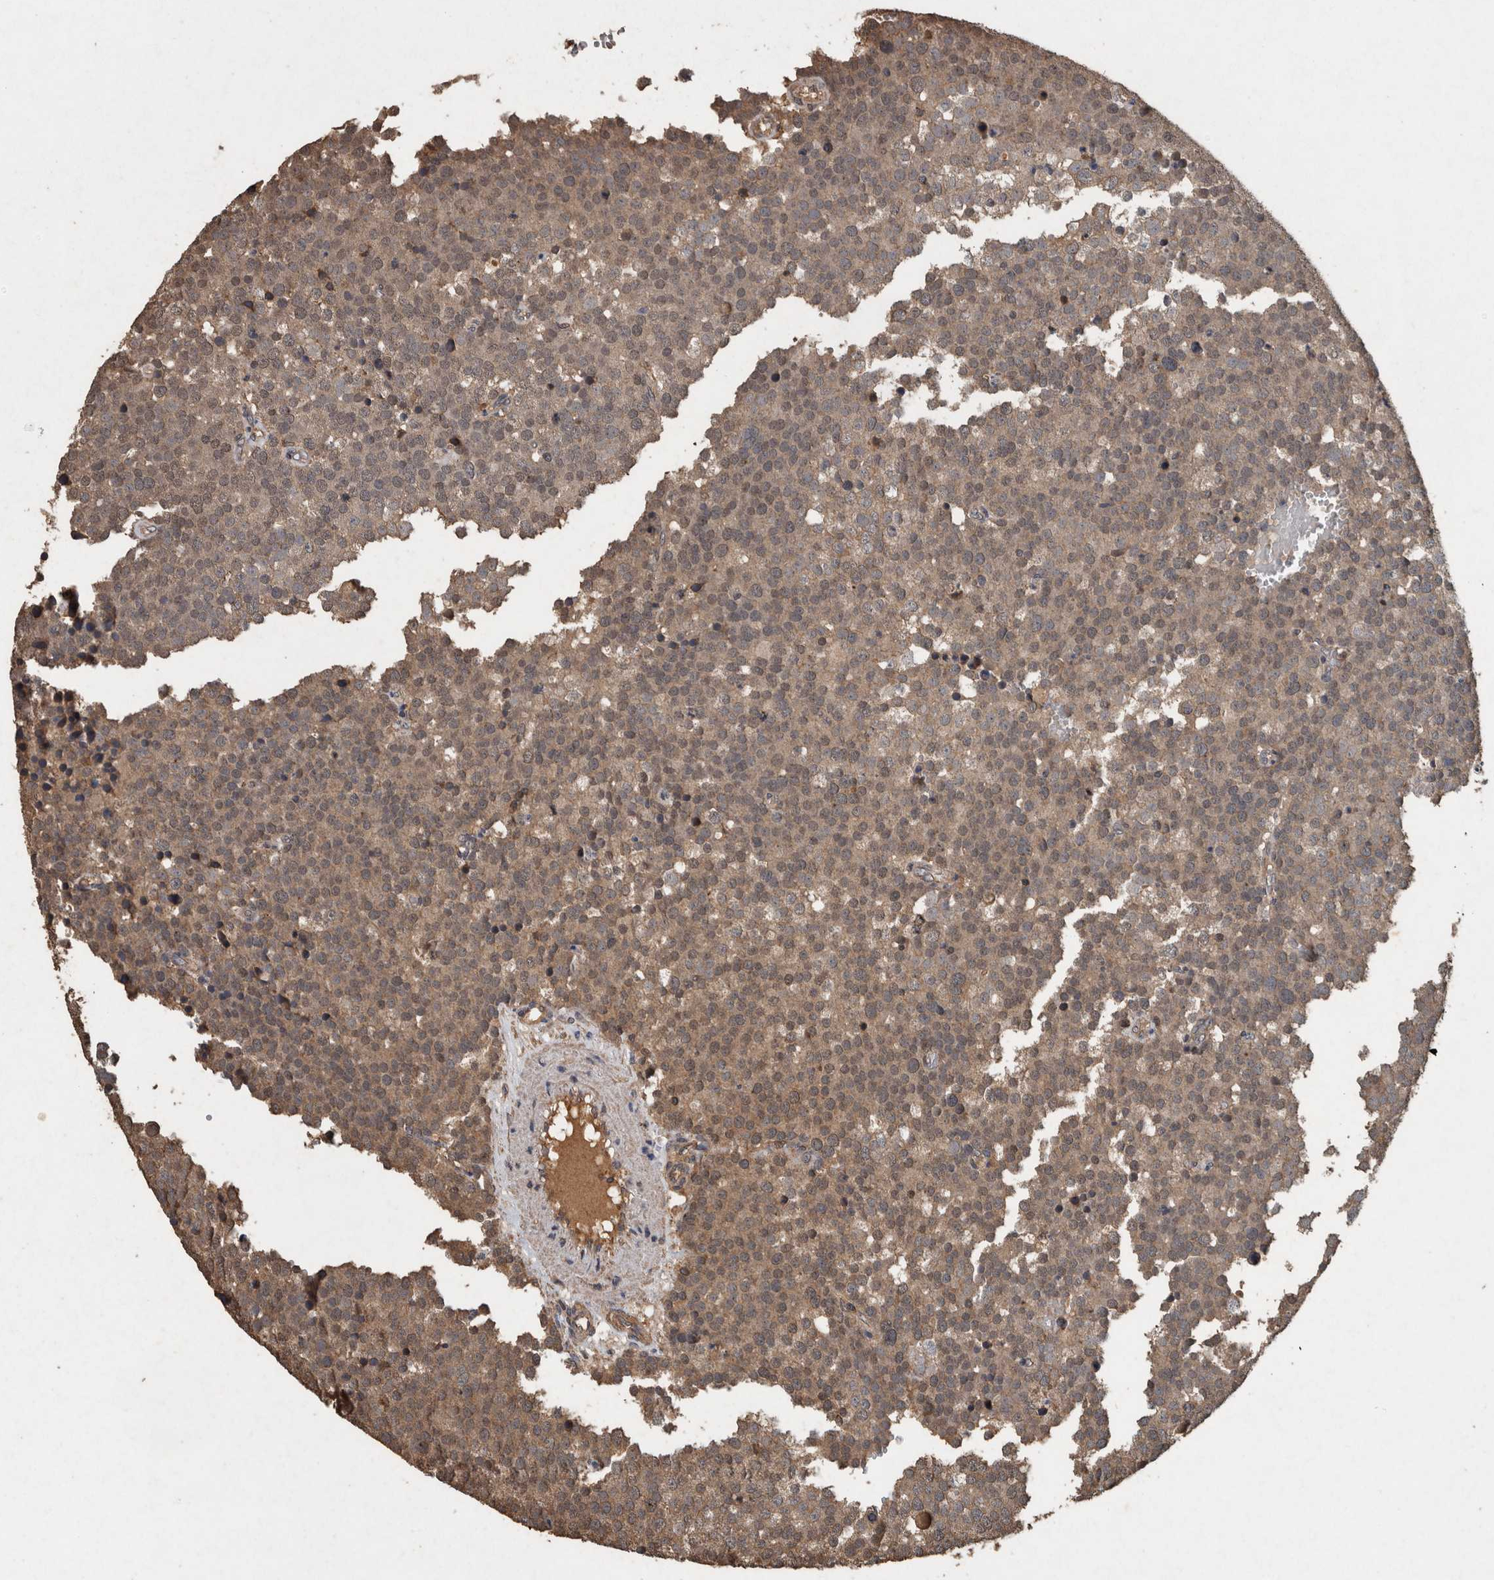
{"staining": {"intensity": "moderate", "quantity": ">75%", "location": "cytoplasmic/membranous"}, "tissue": "testis cancer", "cell_type": "Tumor cells", "image_type": "cancer", "snomed": [{"axis": "morphology", "description": "Seminoma, NOS"}, {"axis": "topography", "description": "Testis"}], "caption": "A medium amount of moderate cytoplasmic/membranous expression is present in about >75% of tumor cells in testis seminoma tissue.", "gene": "FGFRL1", "patient": {"sex": "male", "age": 71}}